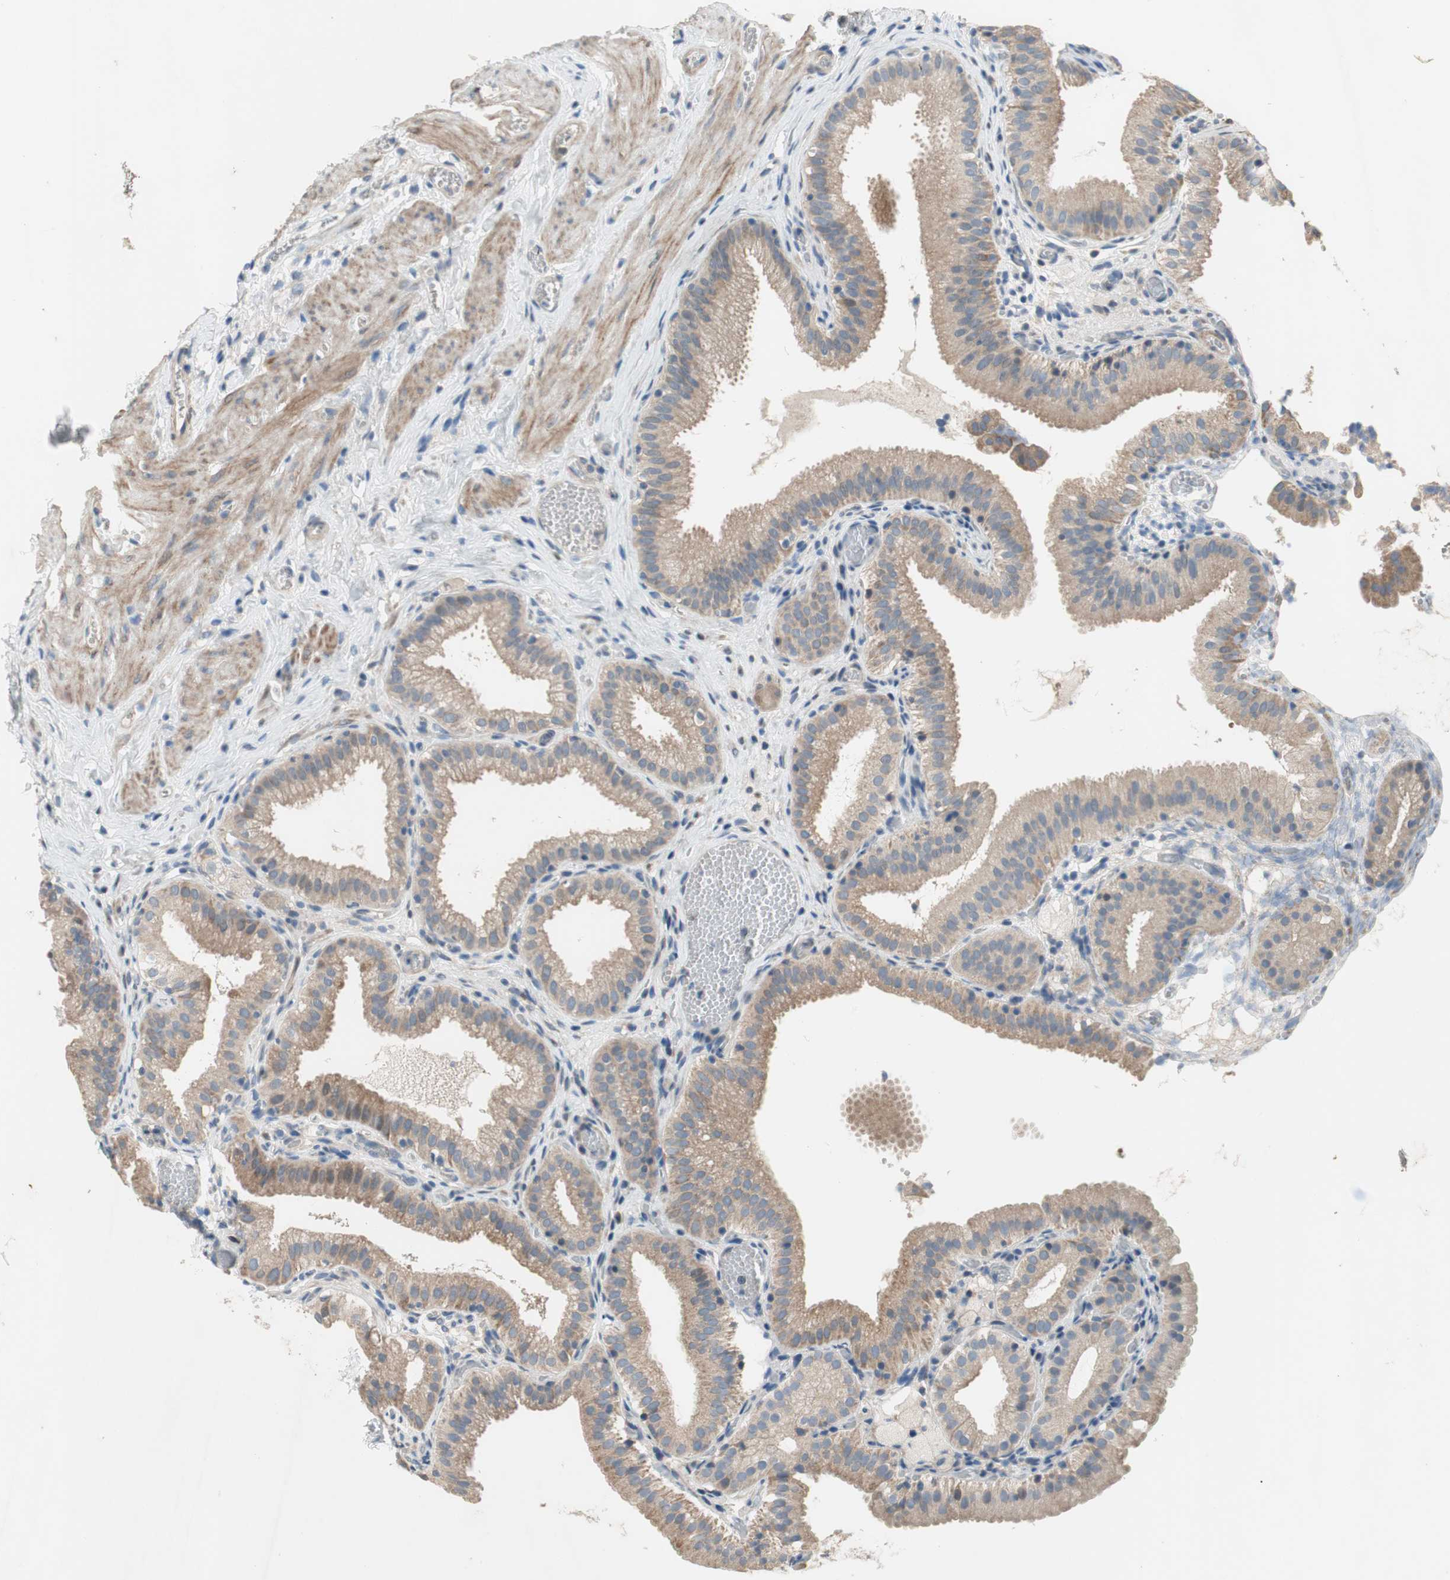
{"staining": {"intensity": "weak", "quantity": ">75%", "location": "cytoplasmic/membranous"}, "tissue": "gallbladder", "cell_type": "Glandular cells", "image_type": "normal", "snomed": [{"axis": "morphology", "description": "Normal tissue, NOS"}, {"axis": "topography", "description": "Gallbladder"}], "caption": "Glandular cells demonstrate weak cytoplasmic/membranous positivity in approximately >75% of cells in benign gallbladder.", "gene": "TACR3", "patient": {"sex": "male", "age": 54}}